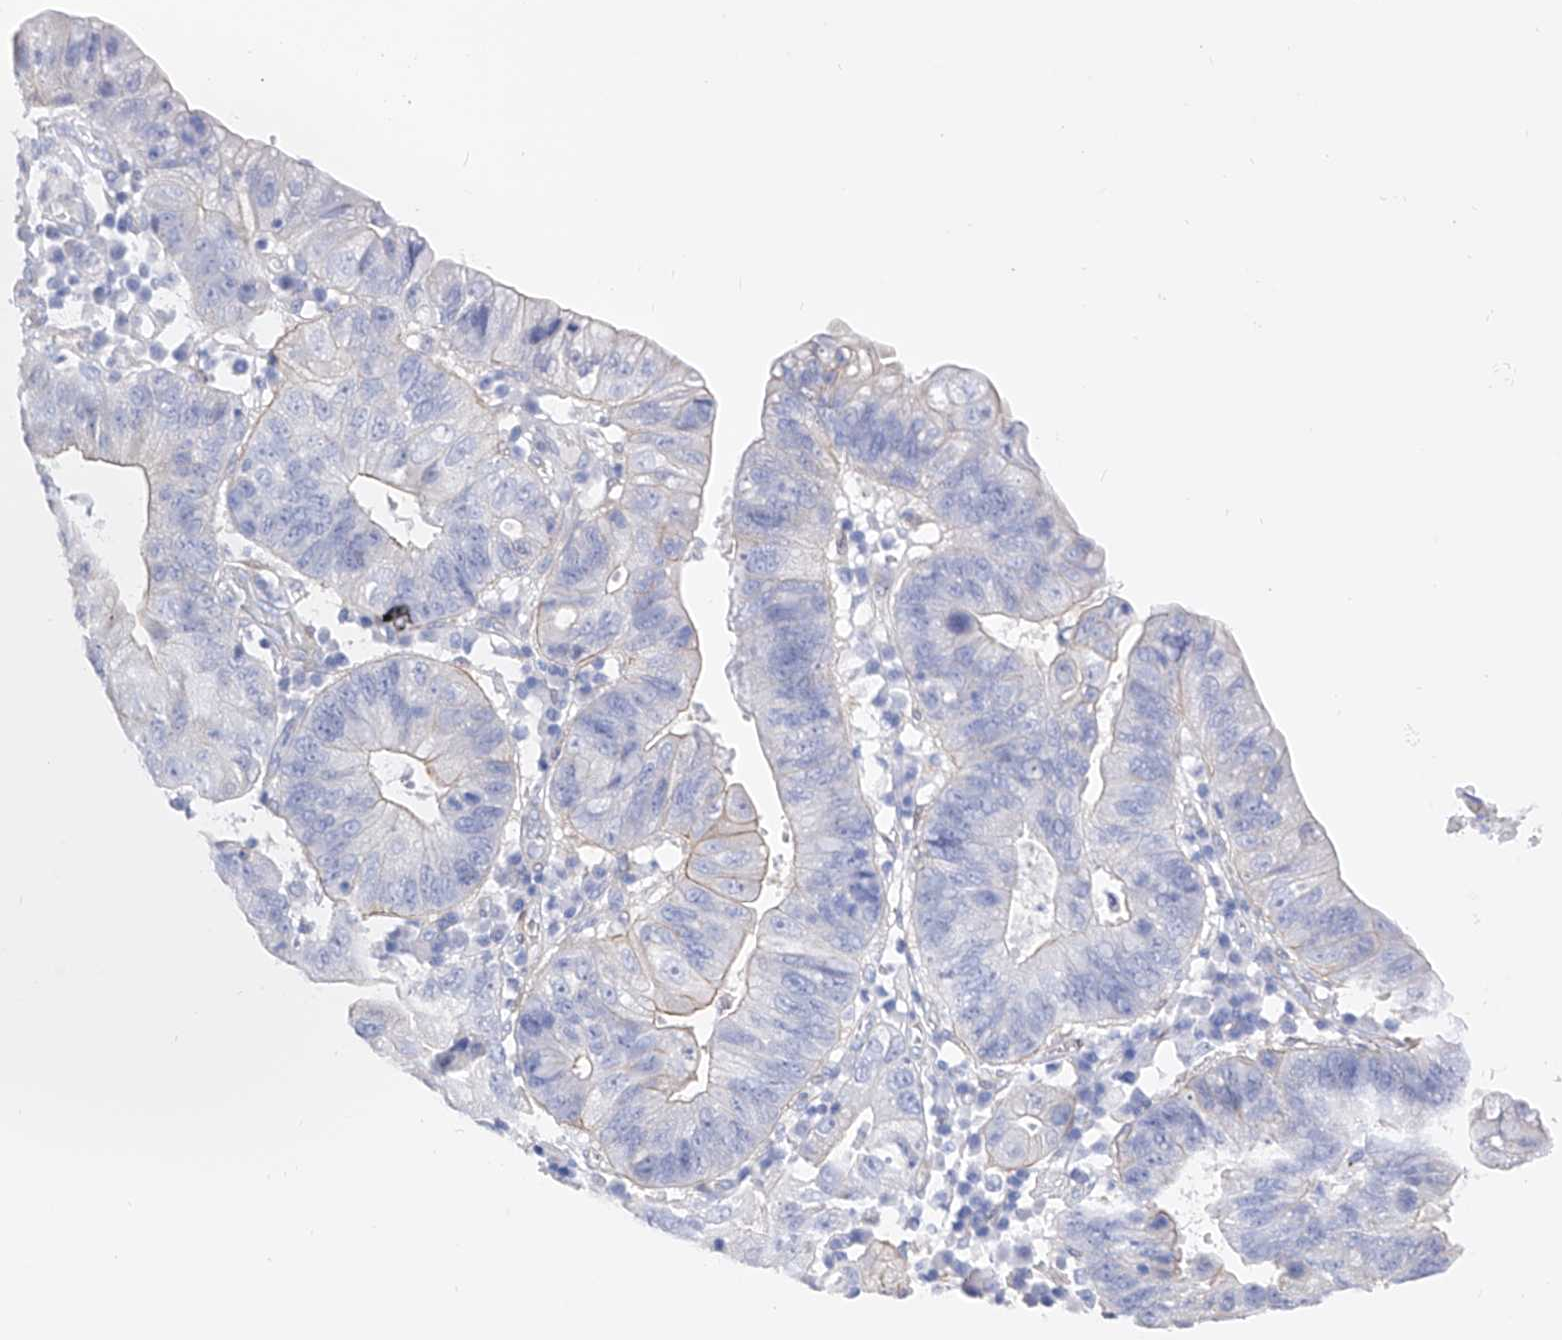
{"staining": {"intensity": "weak", "quantity": "<25%", "location": "cytoplasmic/membranous"}, "tissue": "stomach cancer", "cell_type": "Tumor cells", "image_type": "cancer", "snomed": [{"axis": "morphology", "description": "Adenocarcinoma, NOS"}, {"axis": "topography", "description": "Stomach"}], "caption": "This micrograph is of stomach adenocarcinoma stained with immunohistochemistry (IHC) to label a protein in brown with the nuclei are counter-stained blue. There is no staining in tumor cells.", "gene": "TRPC7", "patient": {"sex": "male", "age": 59}}